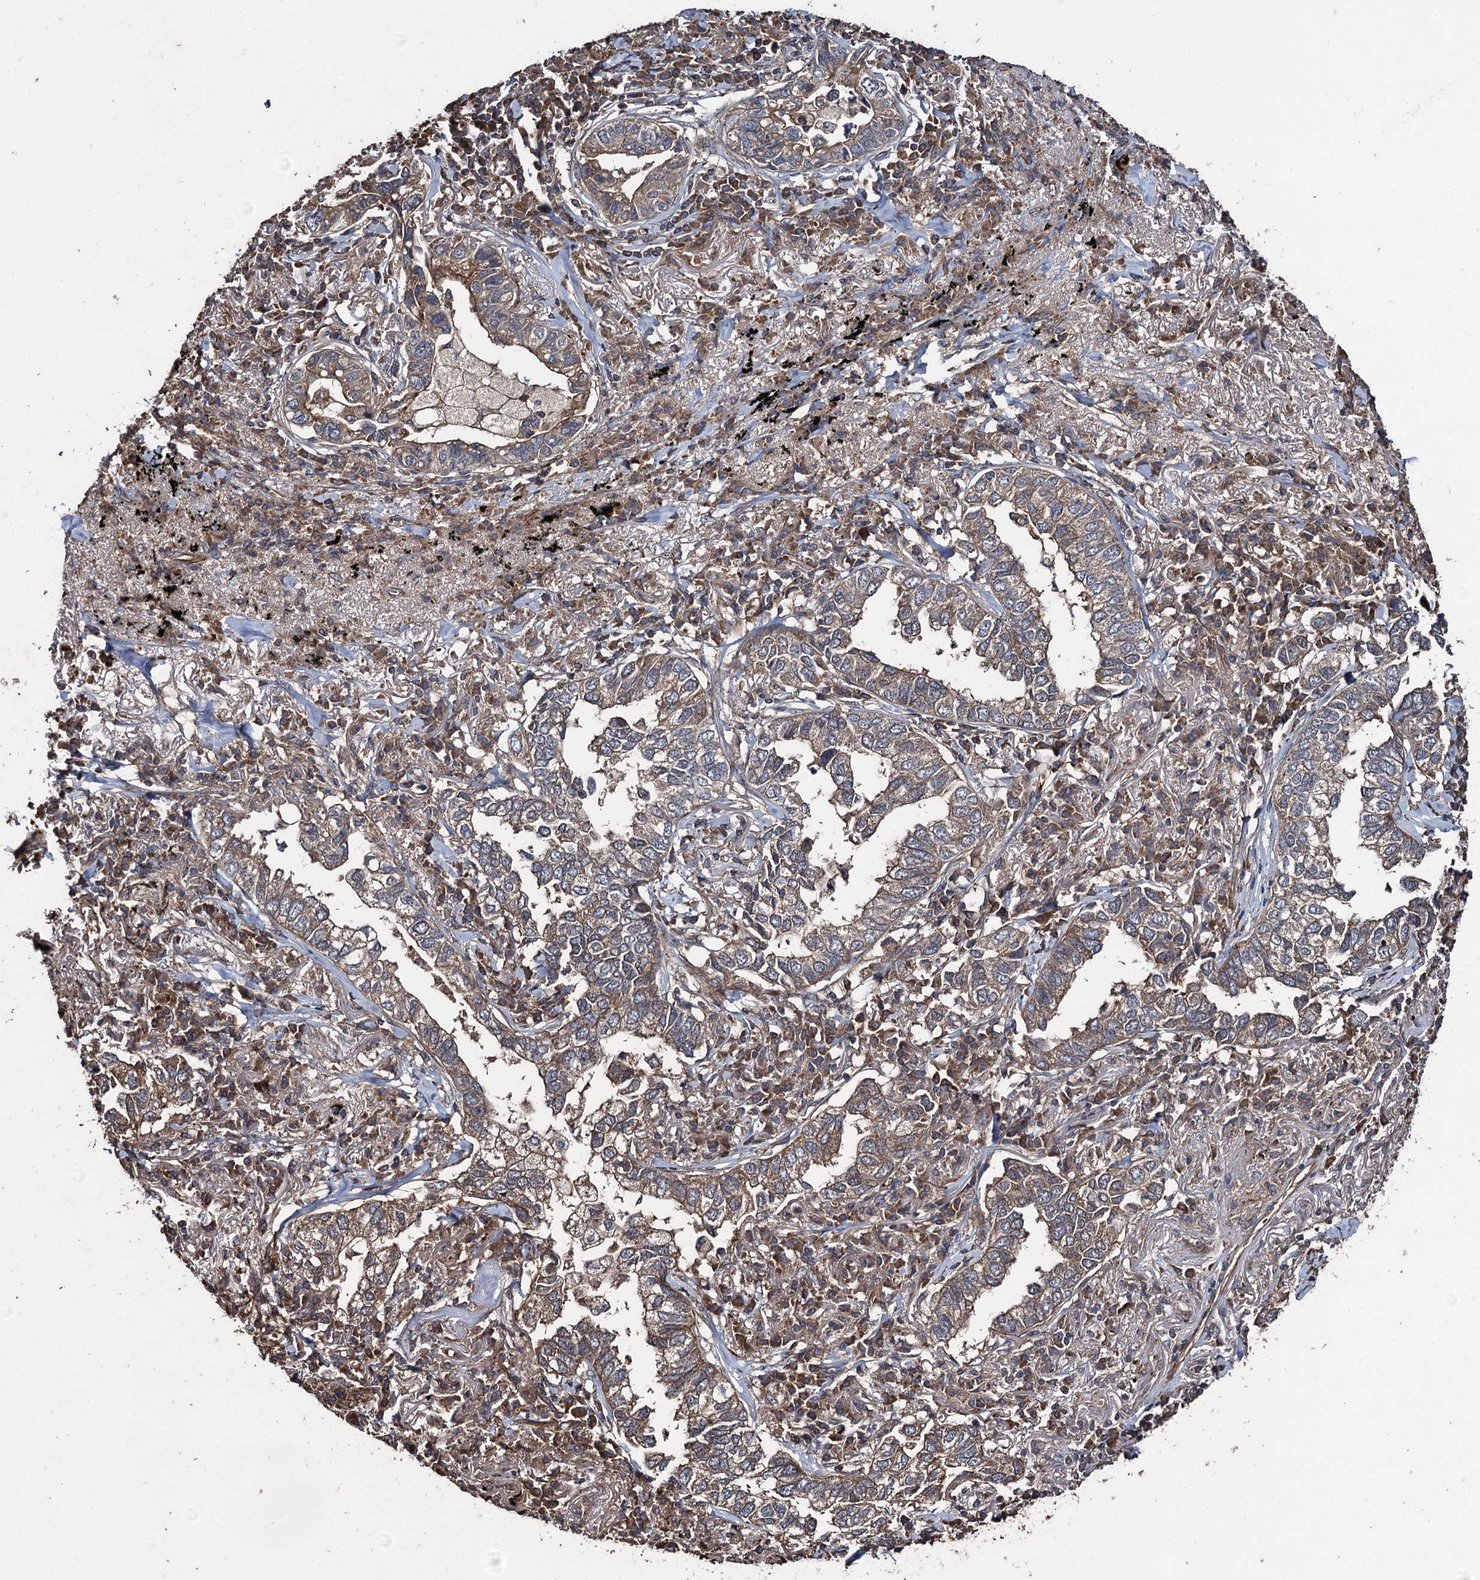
{"staining": {"intensity": "moderate", "quantity": "25%-75%", "location": "cytoplasmic/membranous"}, "tissue": "lung cancer", "cell_type": "Tumor cells", "image_type": "cancer", "snomed": [{"axis": "morphology", "description": "Adenocarcinoma, NOS"}, {"axis": "topography", "description": "Lung"}], "caption": "Immunohistochemical staining of human lung adenocarcinoma exhibits medium levels of moderate cytoplasmic/membranous protein positivity in about 25%-75% of tumor cells.", "gene": "TXNDC11", "patient": {"sex": "male", "age": 65}}